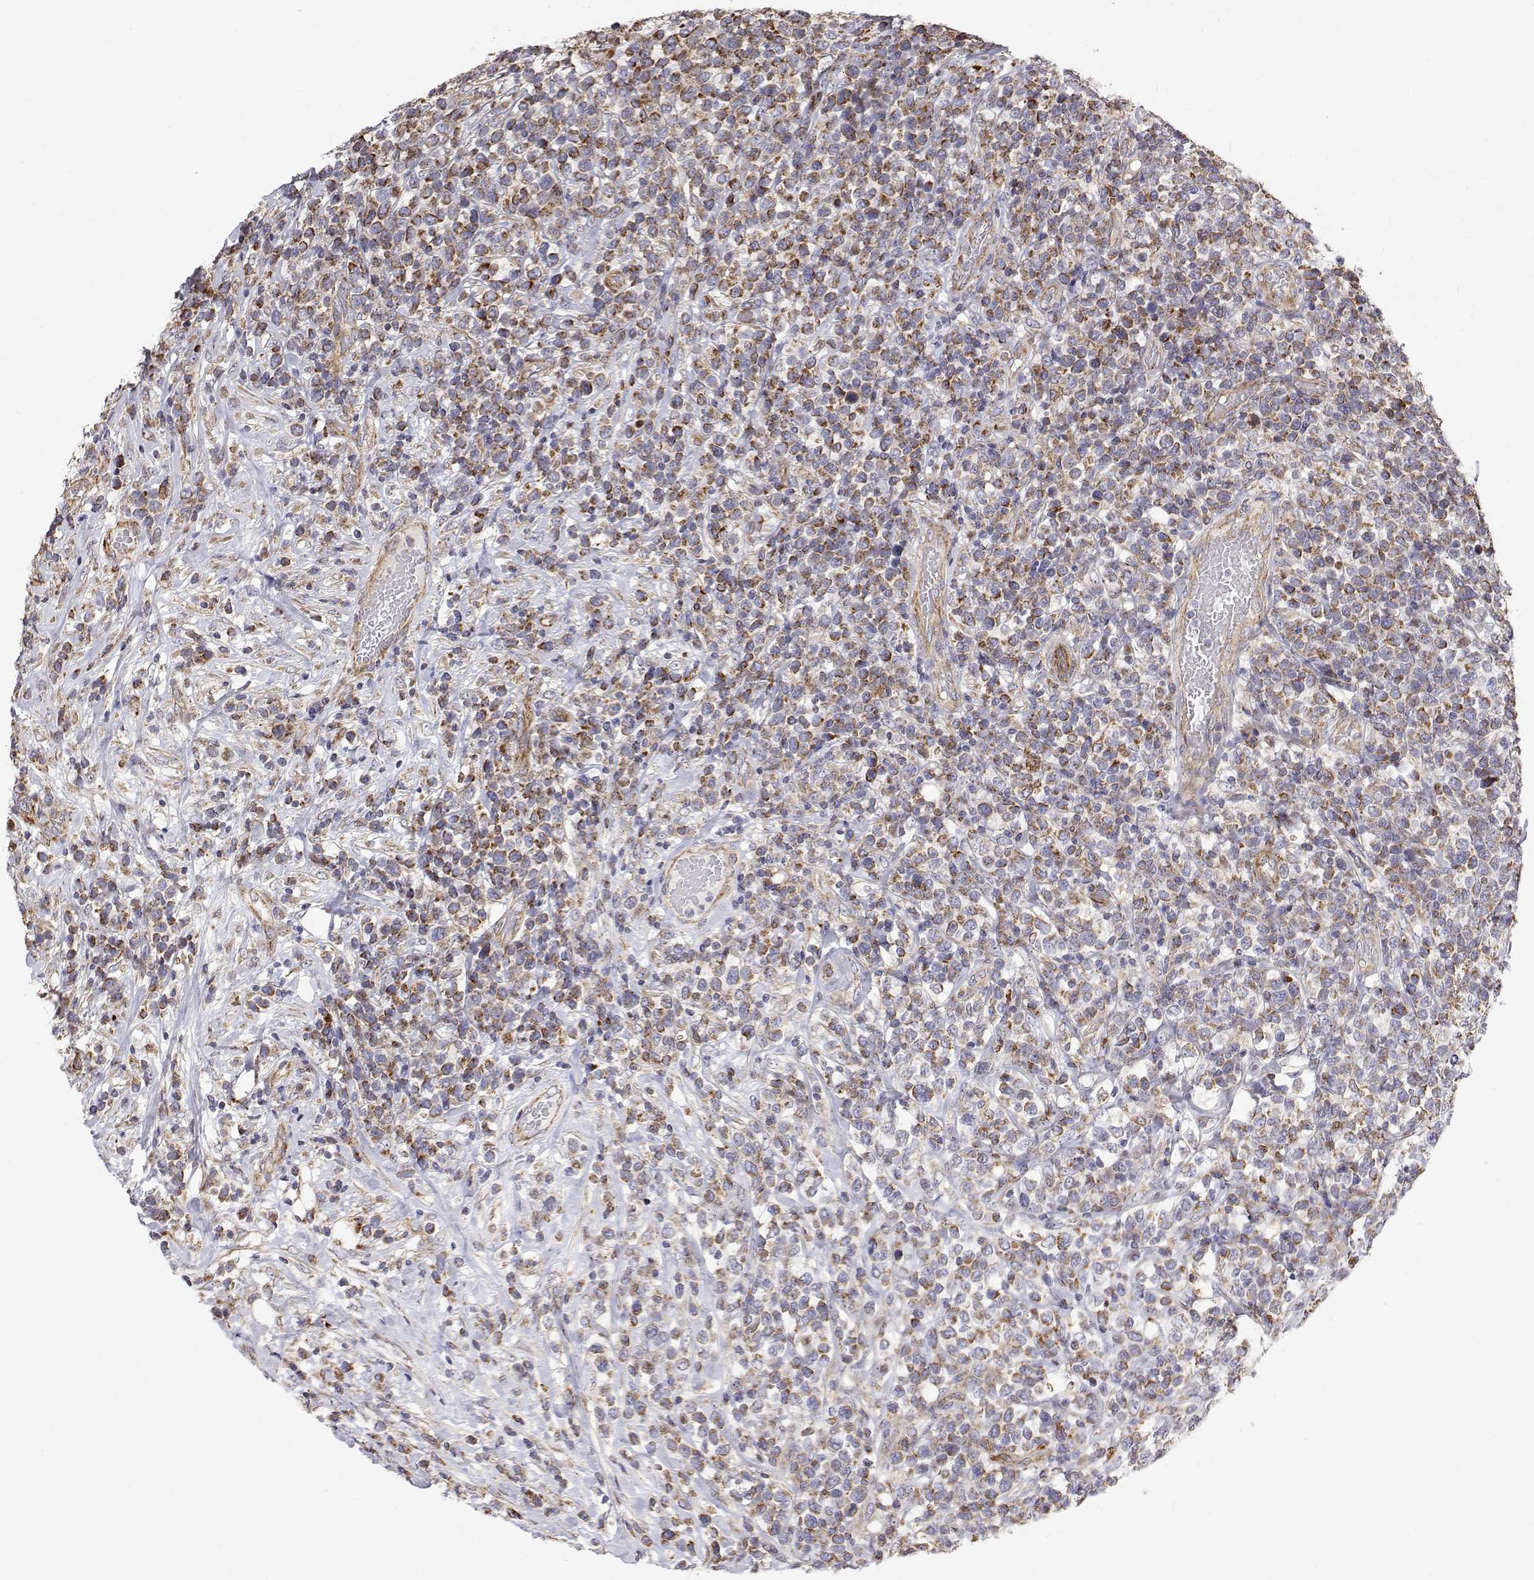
{"staining": {"intensity": "moderate", "quantity": "<25%", "location": "cytoplasmic/membranous"}, "tissue": "lymphoma", "cell_type": "Tumor cells", "image_type": "cancer", "snomed": [{"axis": "morphology", "description": "Malignant lymphoma, non-Hodgkin's type, High grade"}, {"axis": "topography", "description": "Soft tissue"}], "caption": "Protein analysis of malignant lymphoma, non-Hodgkin's type (high-grade) tissue exhibits moderate cytoplasmic/membranous expression in approximately <25% of tumor cells. (brown staining indicates protein expression, while blue staining denotes nuclei).", "gene": "SPICE1", "patient": {"sex": "female", "age": 56}}